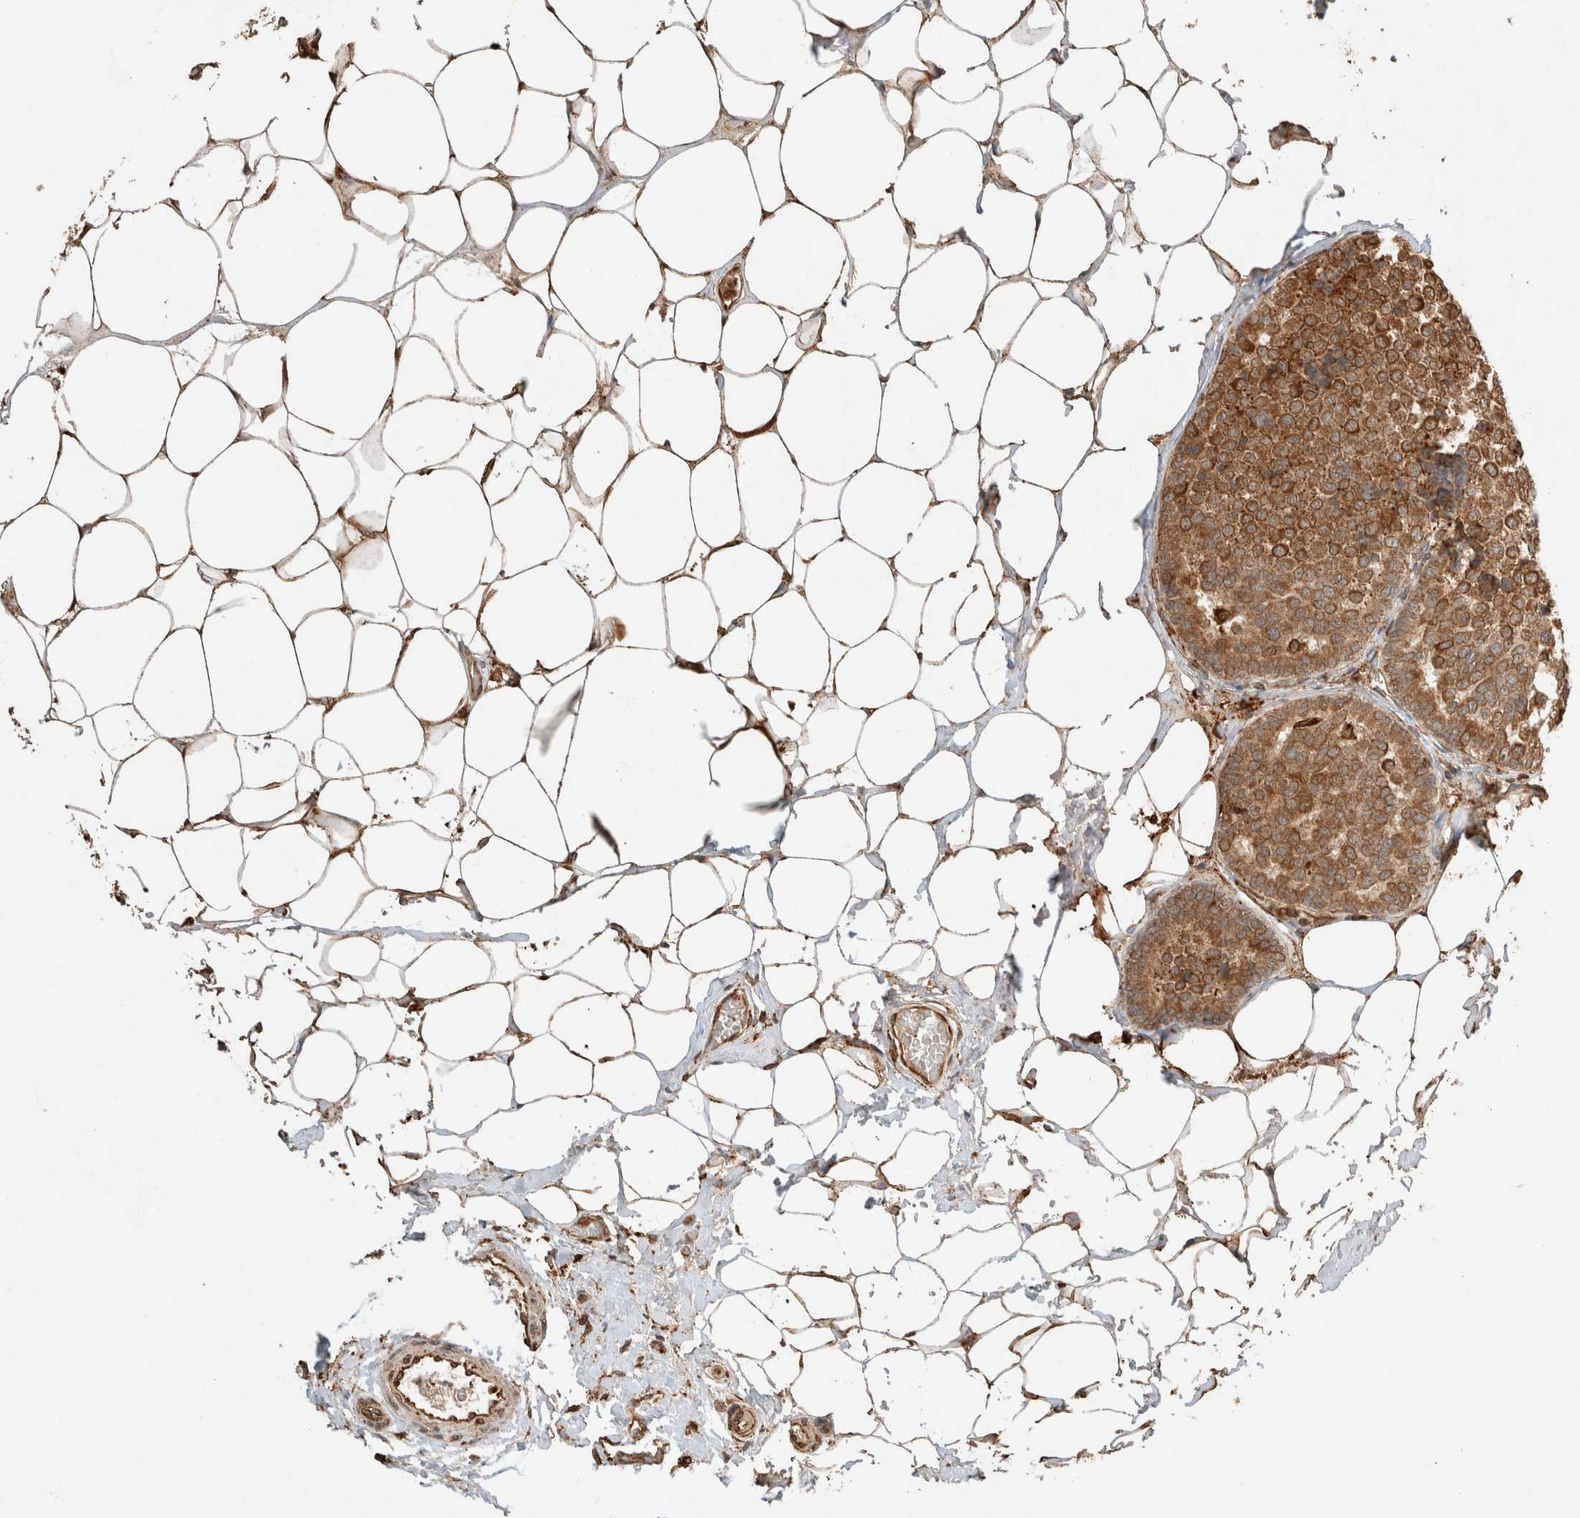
{"staining": {"intensity": "moderate", "quantity": ">75%", "location": "cytoplasmic/membranous"}, "tissue": "breast cancer", "cell_type": "Tumor cells", "image_type": "cancer", "snomed": [{"axis": "morphology", "description": "Normal tissue, NOS"}, {"axis": "morphology", "description": "Duct carcinoma"}, {"axis": "topography", "description": "Breast"}], "caption": "IHC histopathology image of neoplastic tissue: breast cancer (infiltrating ductal carcinoma) stained using immunohistochemistry displays medium levels of moderate protein expression localized specifically in the cytoplasmic/membranous of tumor cells, appearing as a cytoplasmic/membranous brown color.", "gene": "ERAP1", "patient": {"sex": "female", "age": 43}}